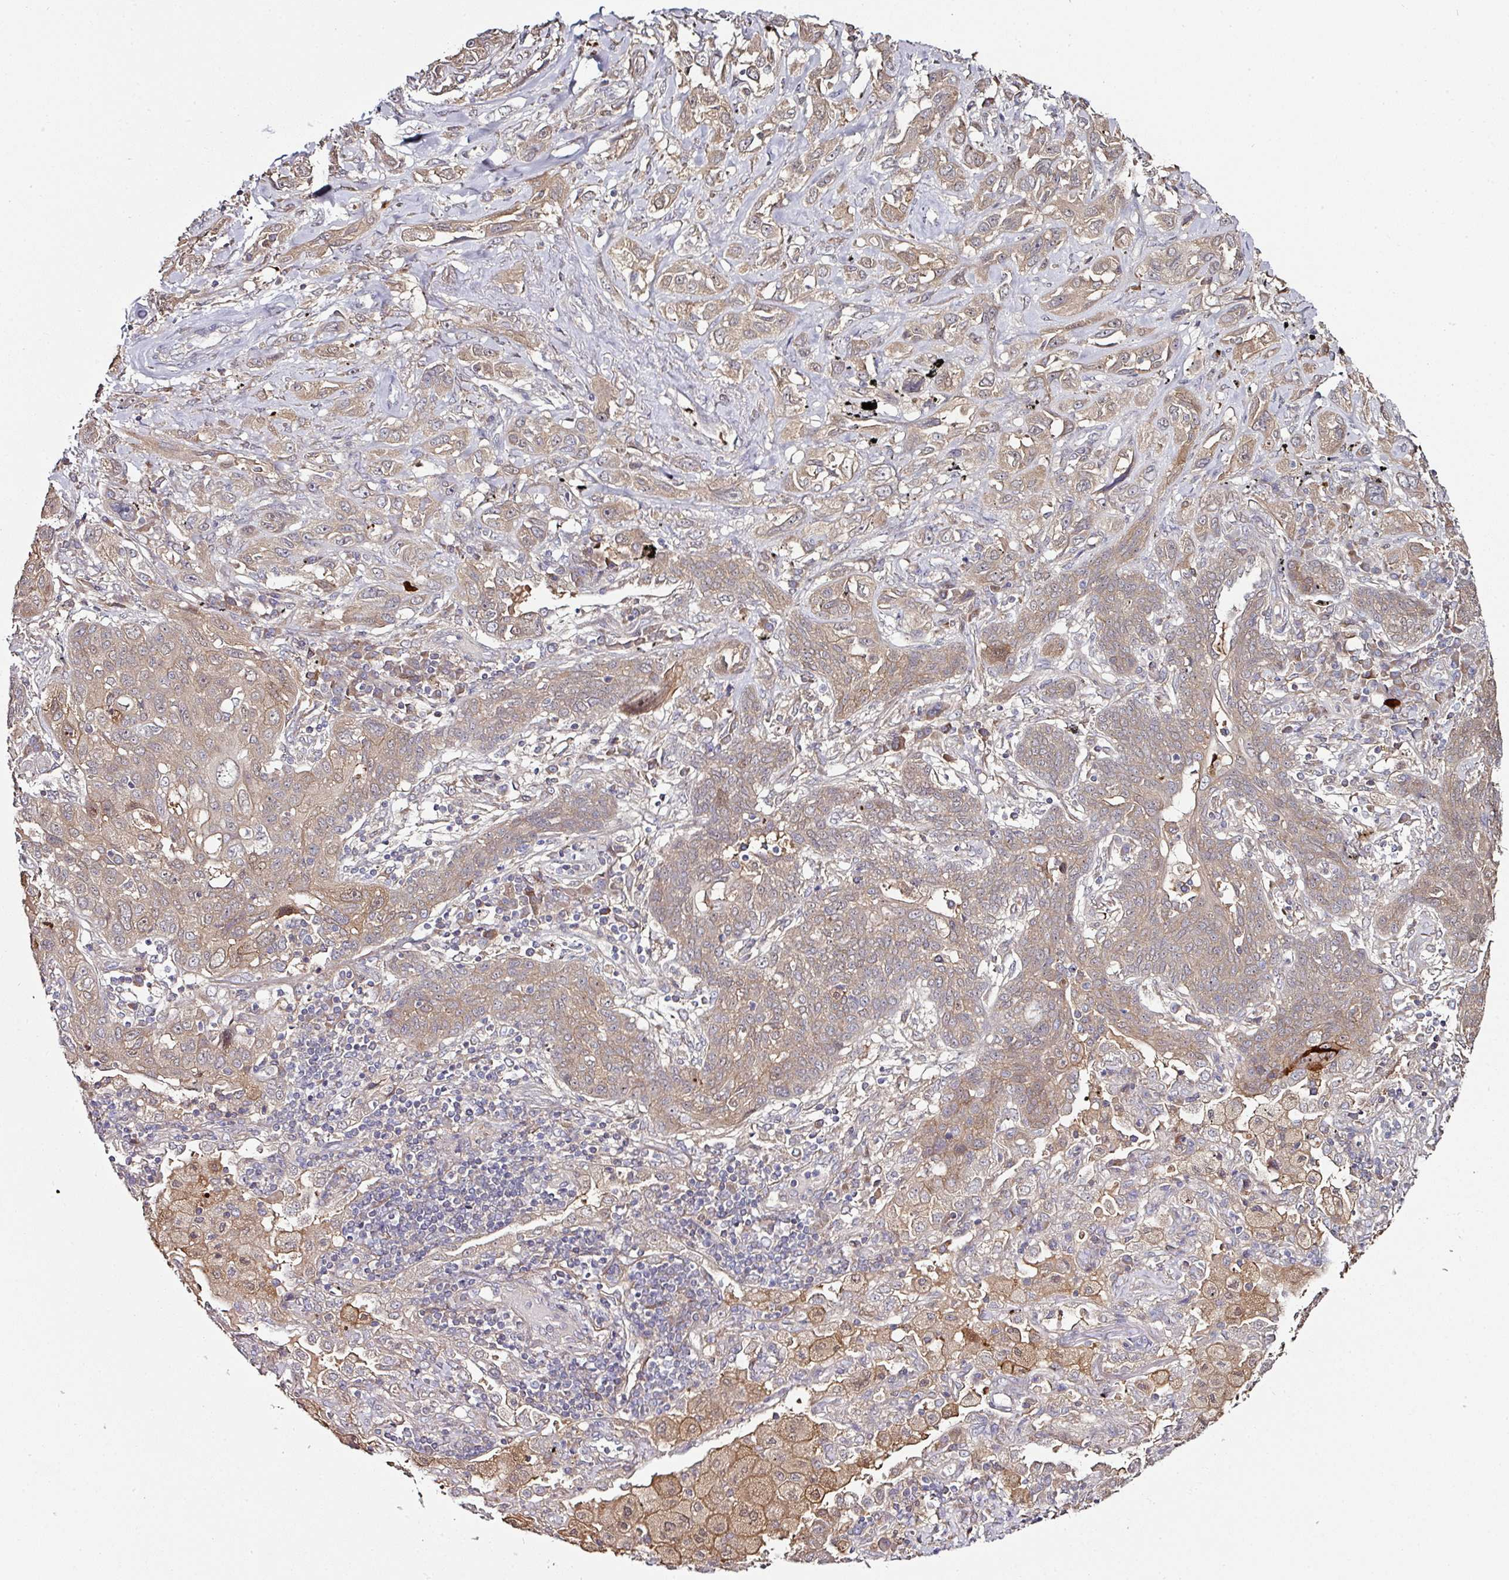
{"staining": {"intensity": "weak", "quantity": ">75%", "location": "cytoplasmic/membranous"}, "tissue": "lung cancer", "cell_type": "Tumor cells", "image_type": "cancer", "snomed": [{"axis": "morphology", "description": "Squamous cell carcinoma, NOS"}, {"axis": "topography", "description": "Lung"}], "caption": "Tumor cells exhibit weak cytoplasmic/membranous staining in approximately >75% of cells in lung cancer. The protein of interest is shown in brown color, while the nuclei are stained blue.", "gene": "CTDSP2", "patient": {"sex": "female", "age": 70}}